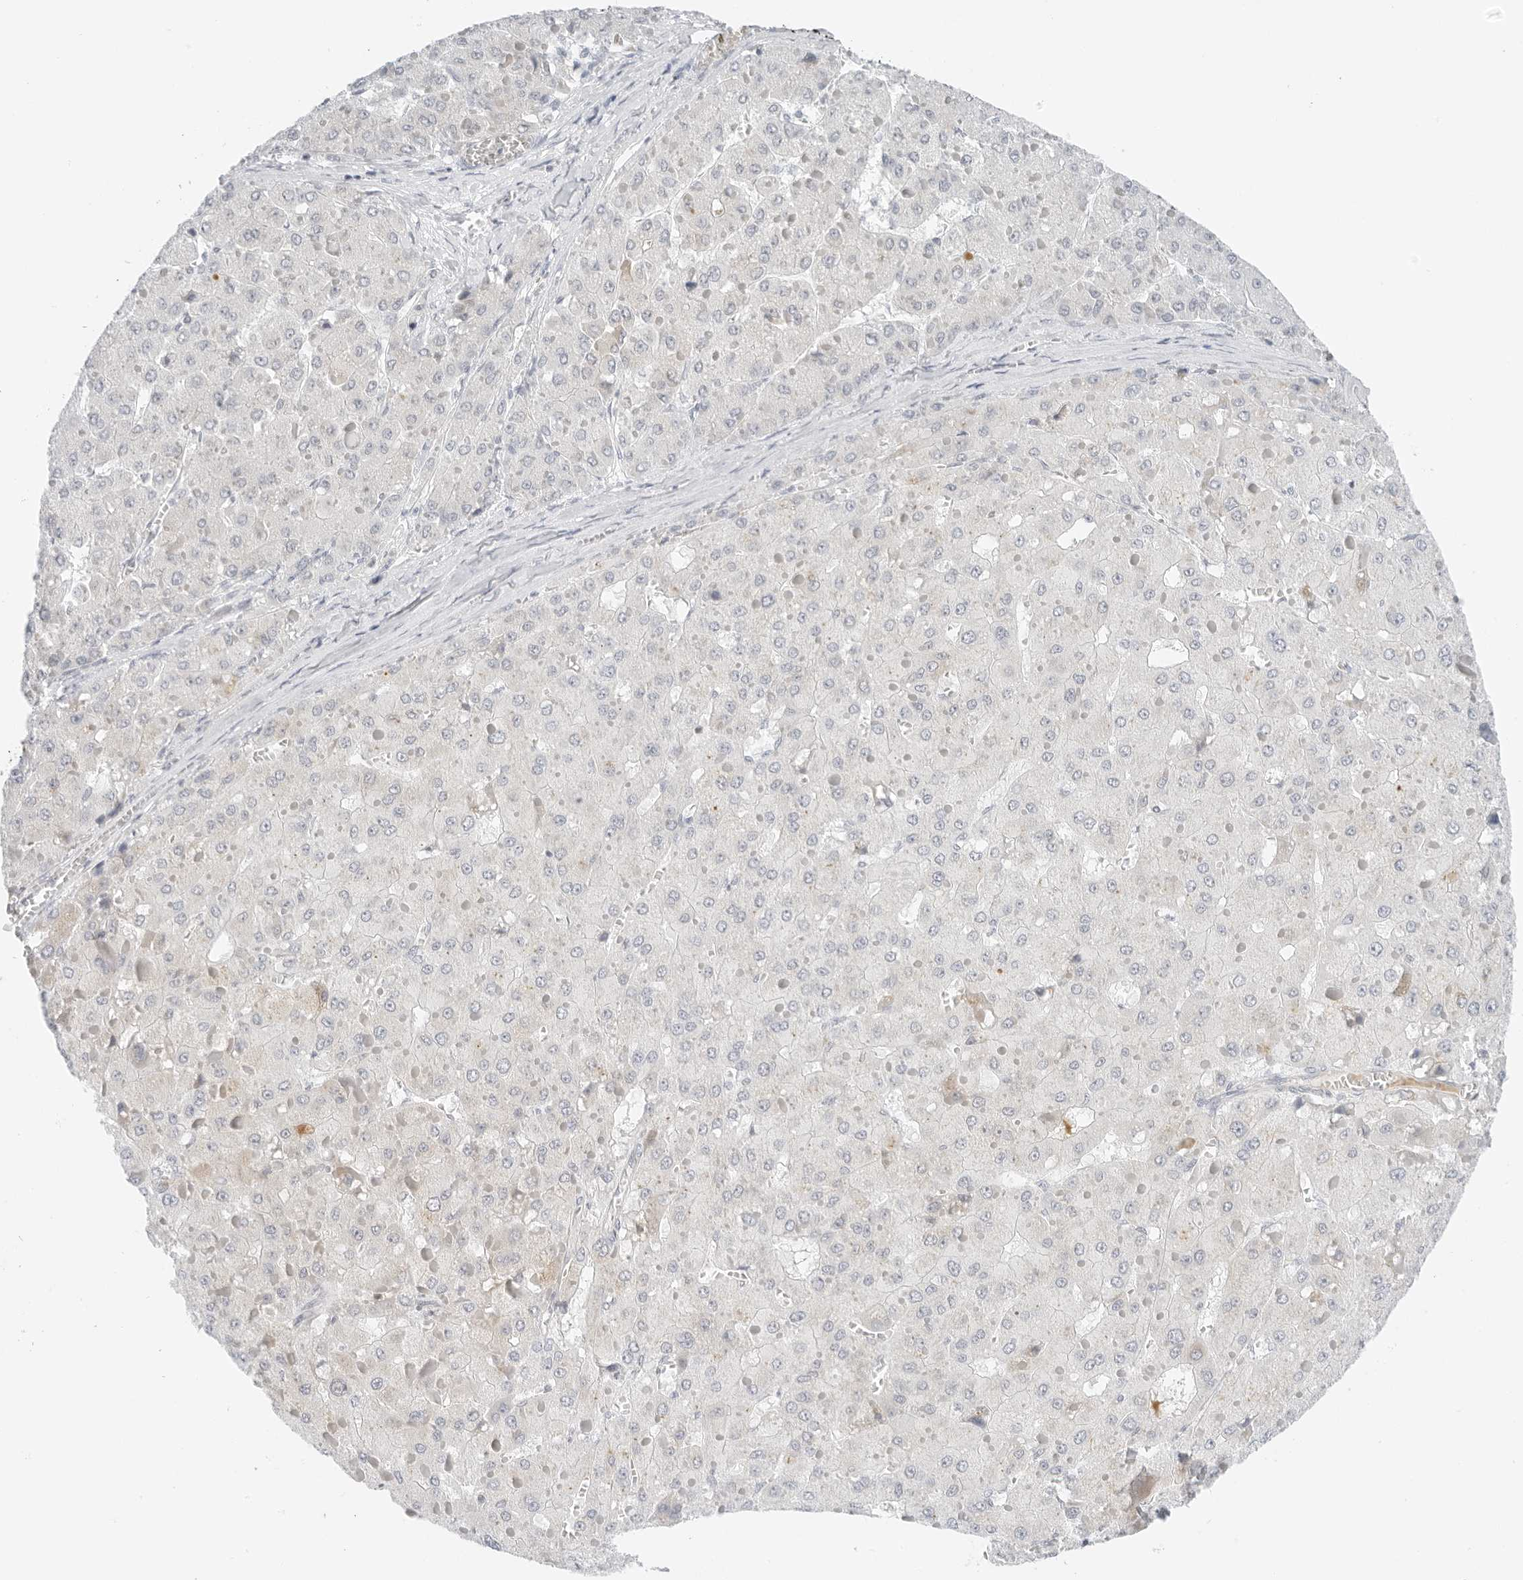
{"staining": {"intensity": "negative", "quantity": "none", "location": "none"}, "tissue": "liver cancer", "cell_type": "Tumor cells", "image_type": "cancer", "snomed": [{"axis": "morphology", "description": "Carcinoma, Hepatocellular, NOS"}, {"axis": "topography", "description": "Liver"}], "caption": "Immunohistochemistry (IHC) histopathology image of neoplastic tissue: human hepatocellular carcinoma (liver) stained with DAB demonstrates no significant protein expression in tumor cells. (DAB IHC visualized using brightfield microscopy, high magnification).", "gene": "RC3H1", "patient": {"sex": "female", "age": 73}}